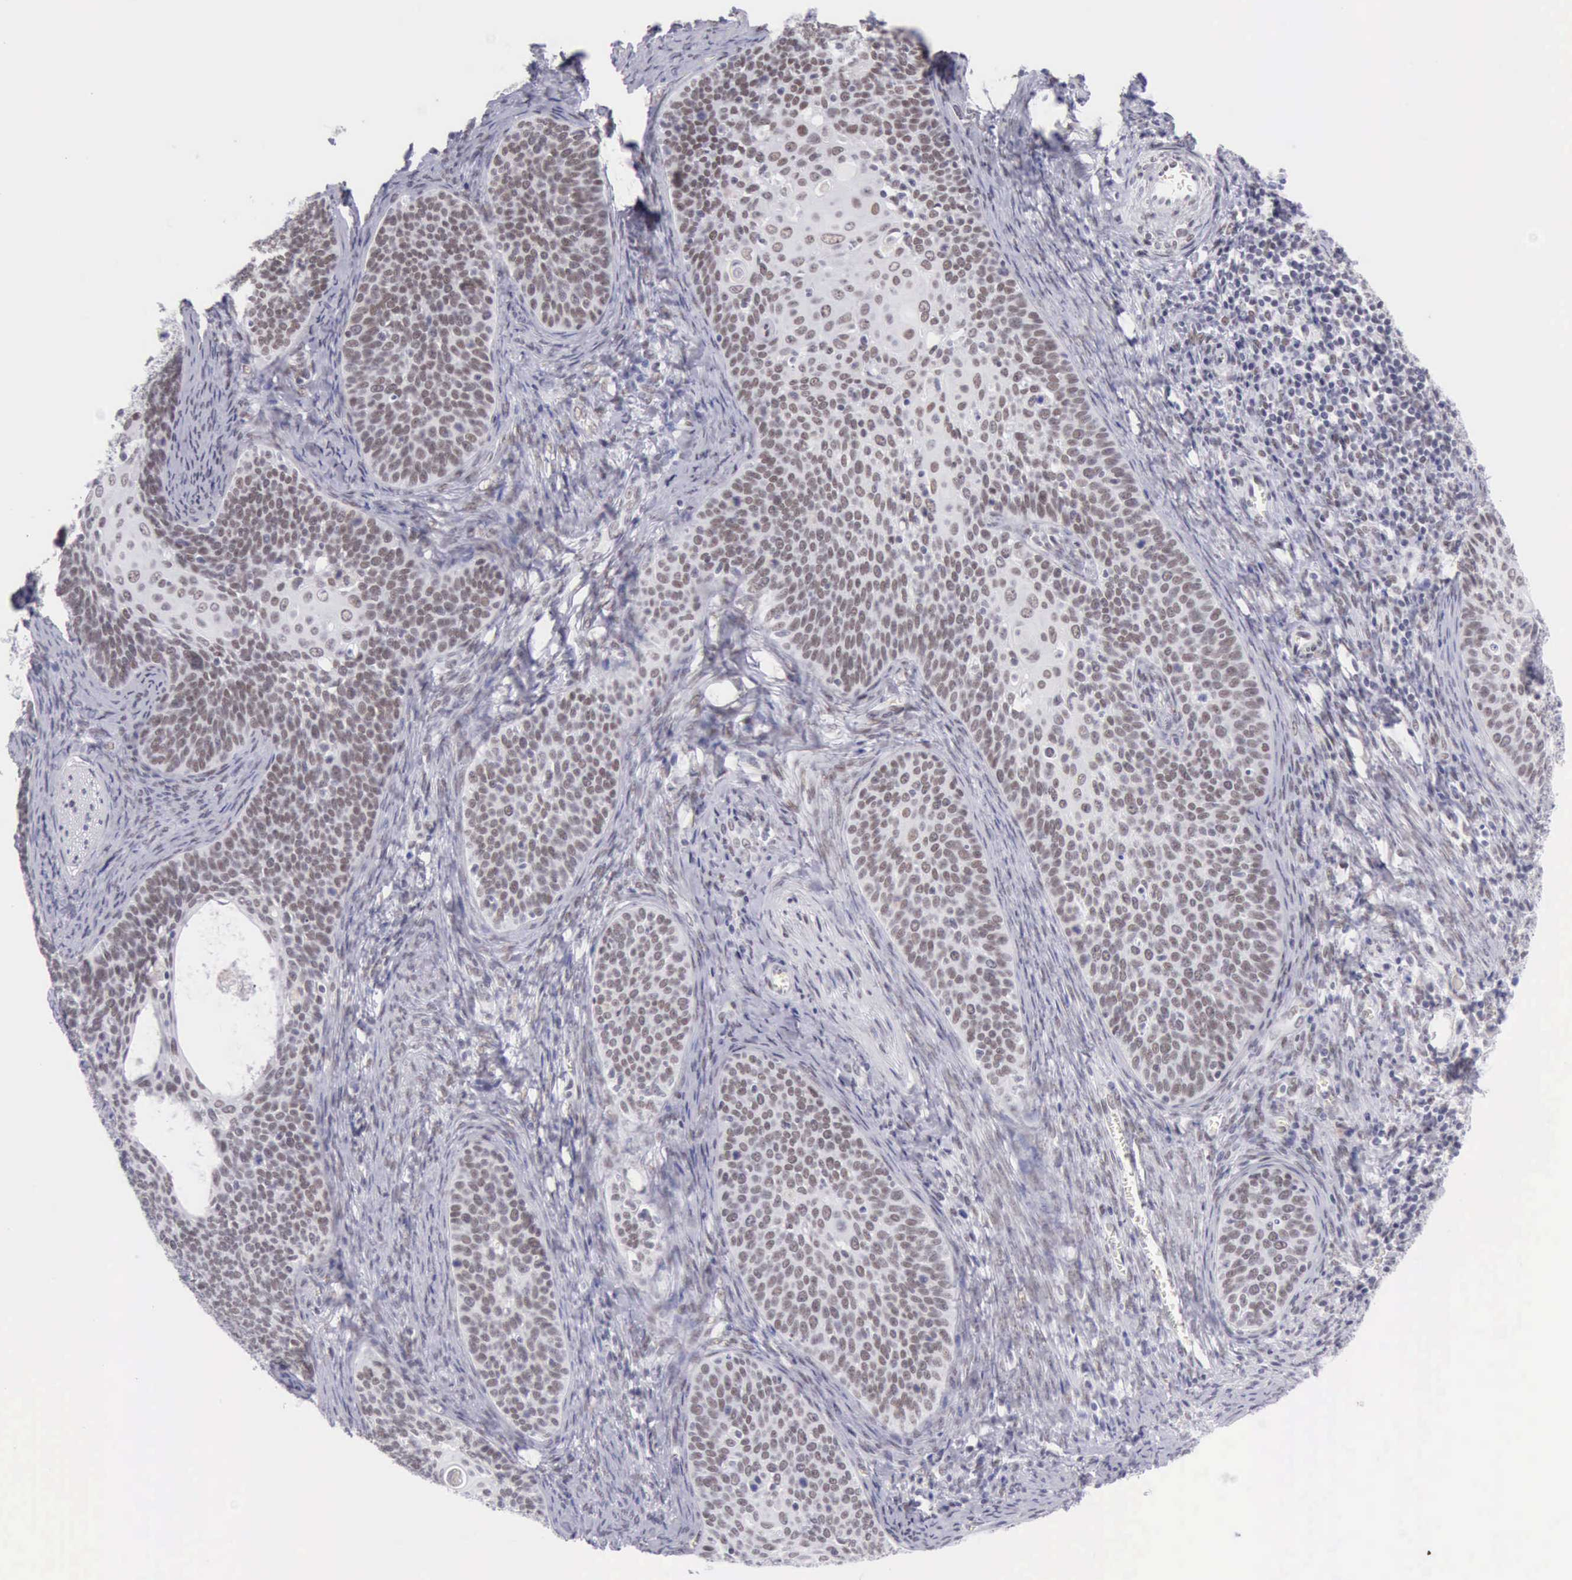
{"staining": {"intensity": "weak", "quantity": "25%-75%", "location": "nuclear"}, "tissue": "cervical cancer", "cell_type": "Tumor cells", "image_type": "cancer", "snomed": [{"axis": "morphology", "description": "Squamous cell carcinoma, NOS"}, {"axis": "topography", "description": "Cervix"}], "caption": "Squamous cell carcinoma (cervical) tissue reveals weak nuclear expression in about 25%-75% of tumor cells, visualized by immunohistochemistry.", "gene": "EP300", "patient": {"sex": "female", "age": 33}}